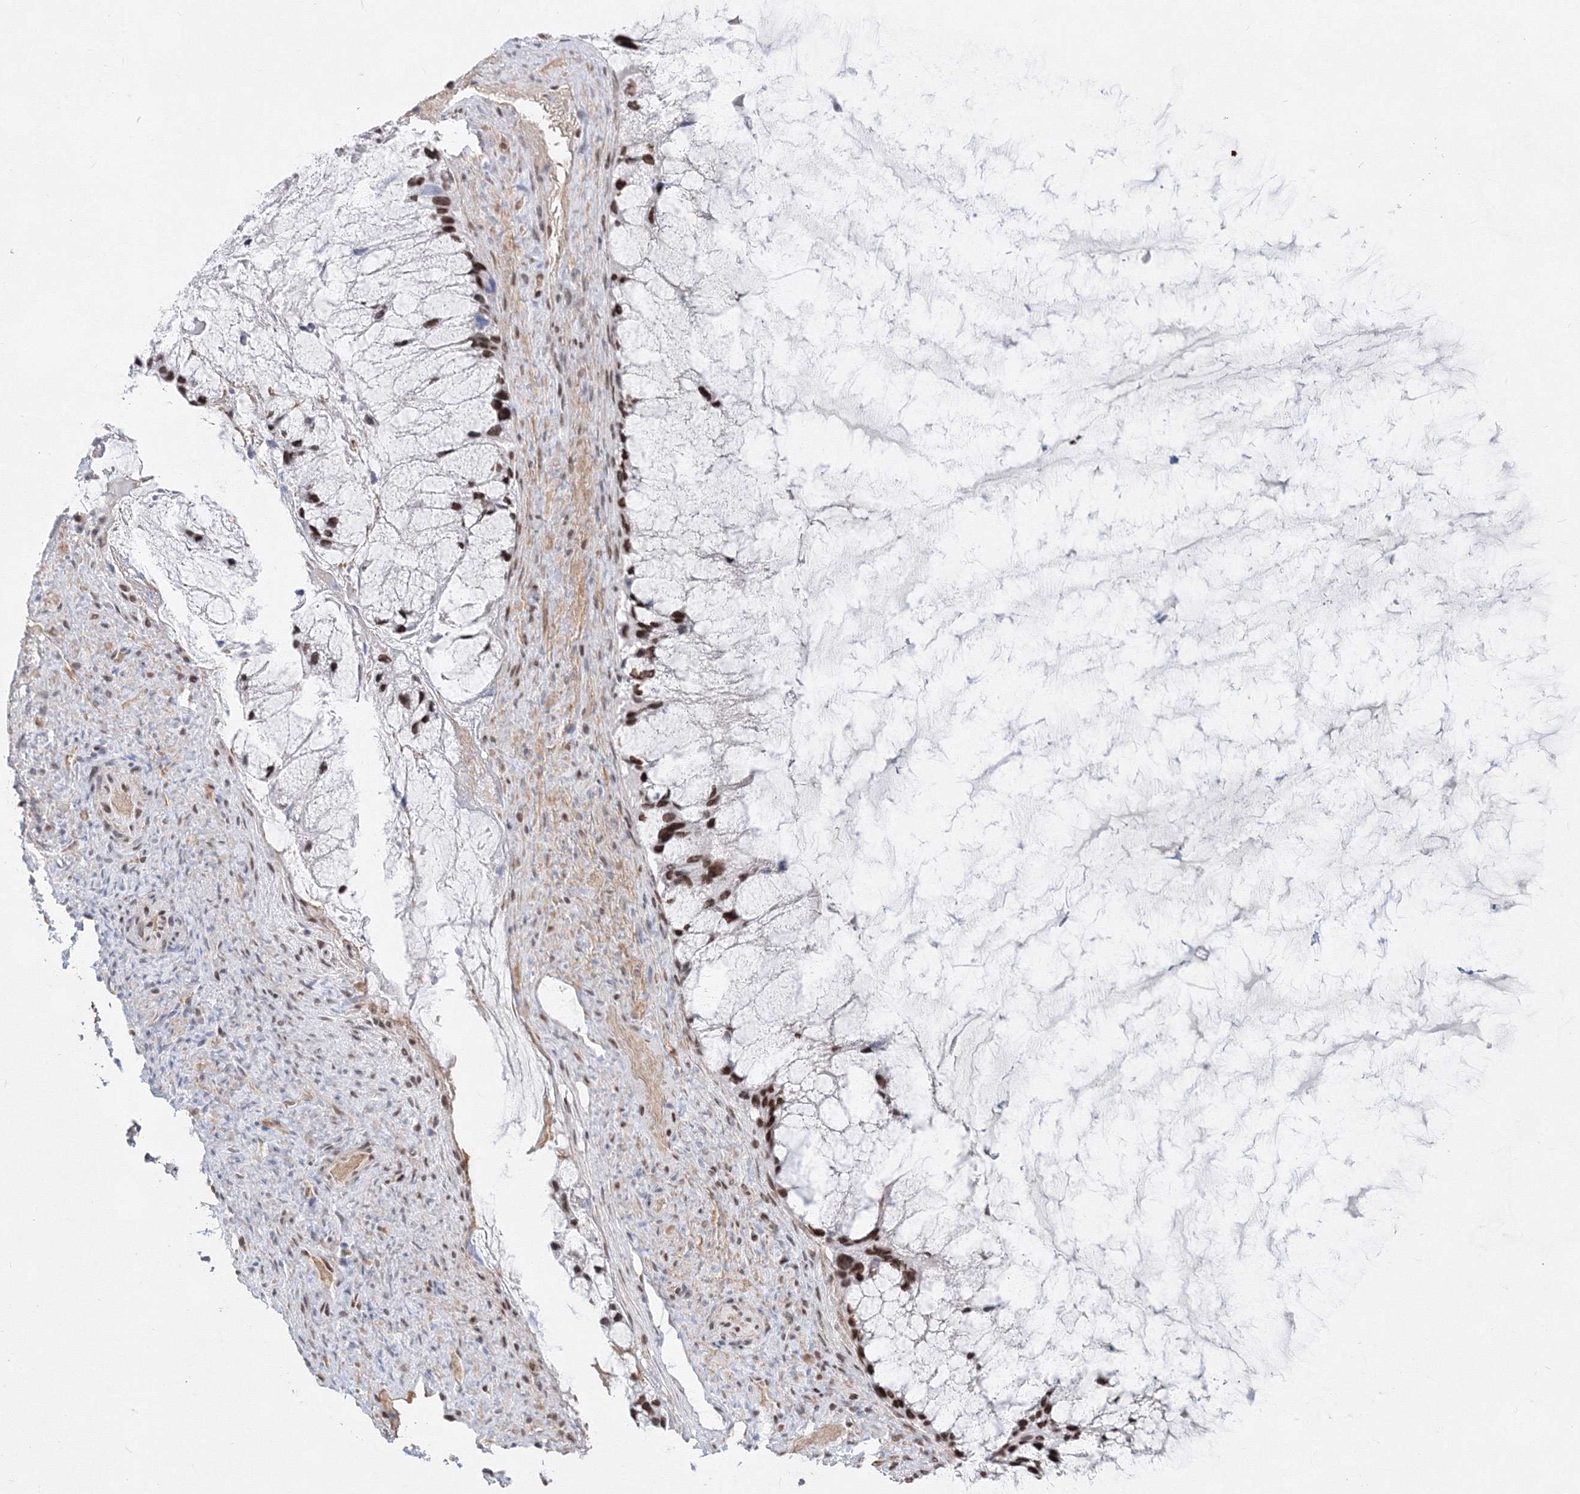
{"staining": {"intensity": "moderate", "quantity": ">75%", "location": "nuclear"}, "tissue": "ovarian cancer", "cell_type": "Tumor cells", "image_type": "cancer", "snomed": [{"axis": "morphology", "description": "Cystadenocarcinoma, mucinous, NOS"}, {"axis": "topography", "description": "Ovary"}], "caption": "A high-resolution photomicrograph shows IHC staining of ovarian mucinous cystadenocarcinoma, which reveals moderate nuclear expression in approximately >75% of tumor cells.", "gene": "ZNF638", "patient": {"sex": "female", "age": 37}}